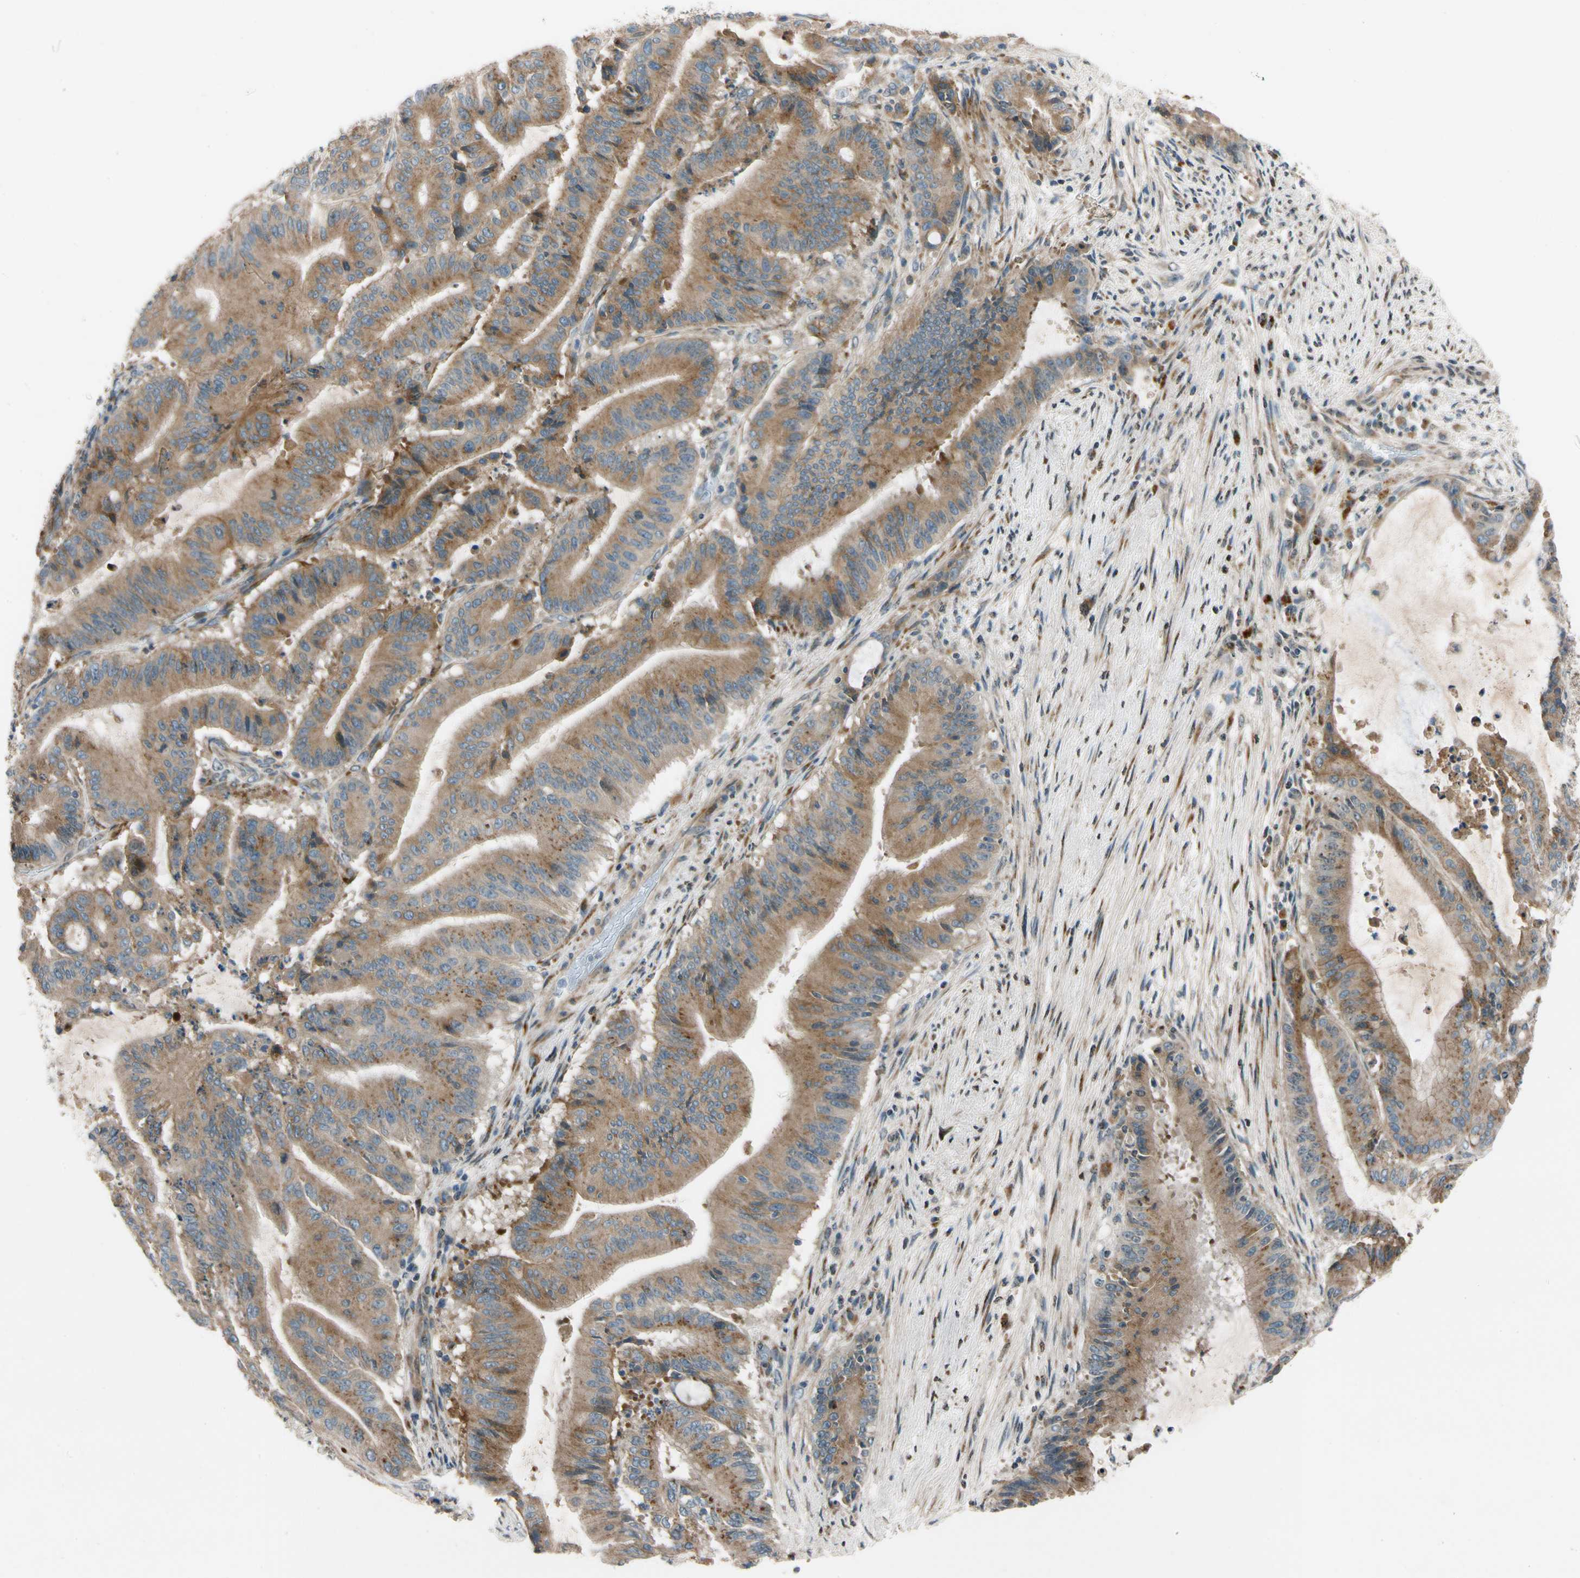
{"staining": {"intensity": "moderate", "quantity": ">75%", "location": "cytoplasmic/membranous"}, "tissue": "liver cancer", "cell_type": "Tumor cells", "image_type": "cancer", "snomed": [{"axis": "morphology", "description": "Cholangiocarcinoma"}, {"axis": "topography", "description": "Liver"}], "caption": "Immunohistochemistry (IHC) histopathology image of liver cholangiocarcinoma stained for a protein (brown), which exhibits medium levels of moderate cytoplasmic/membranous expression in about >75% of tumor cells.", "gene": "MST1R", "patient": {"sex": "female", "age": 73}}